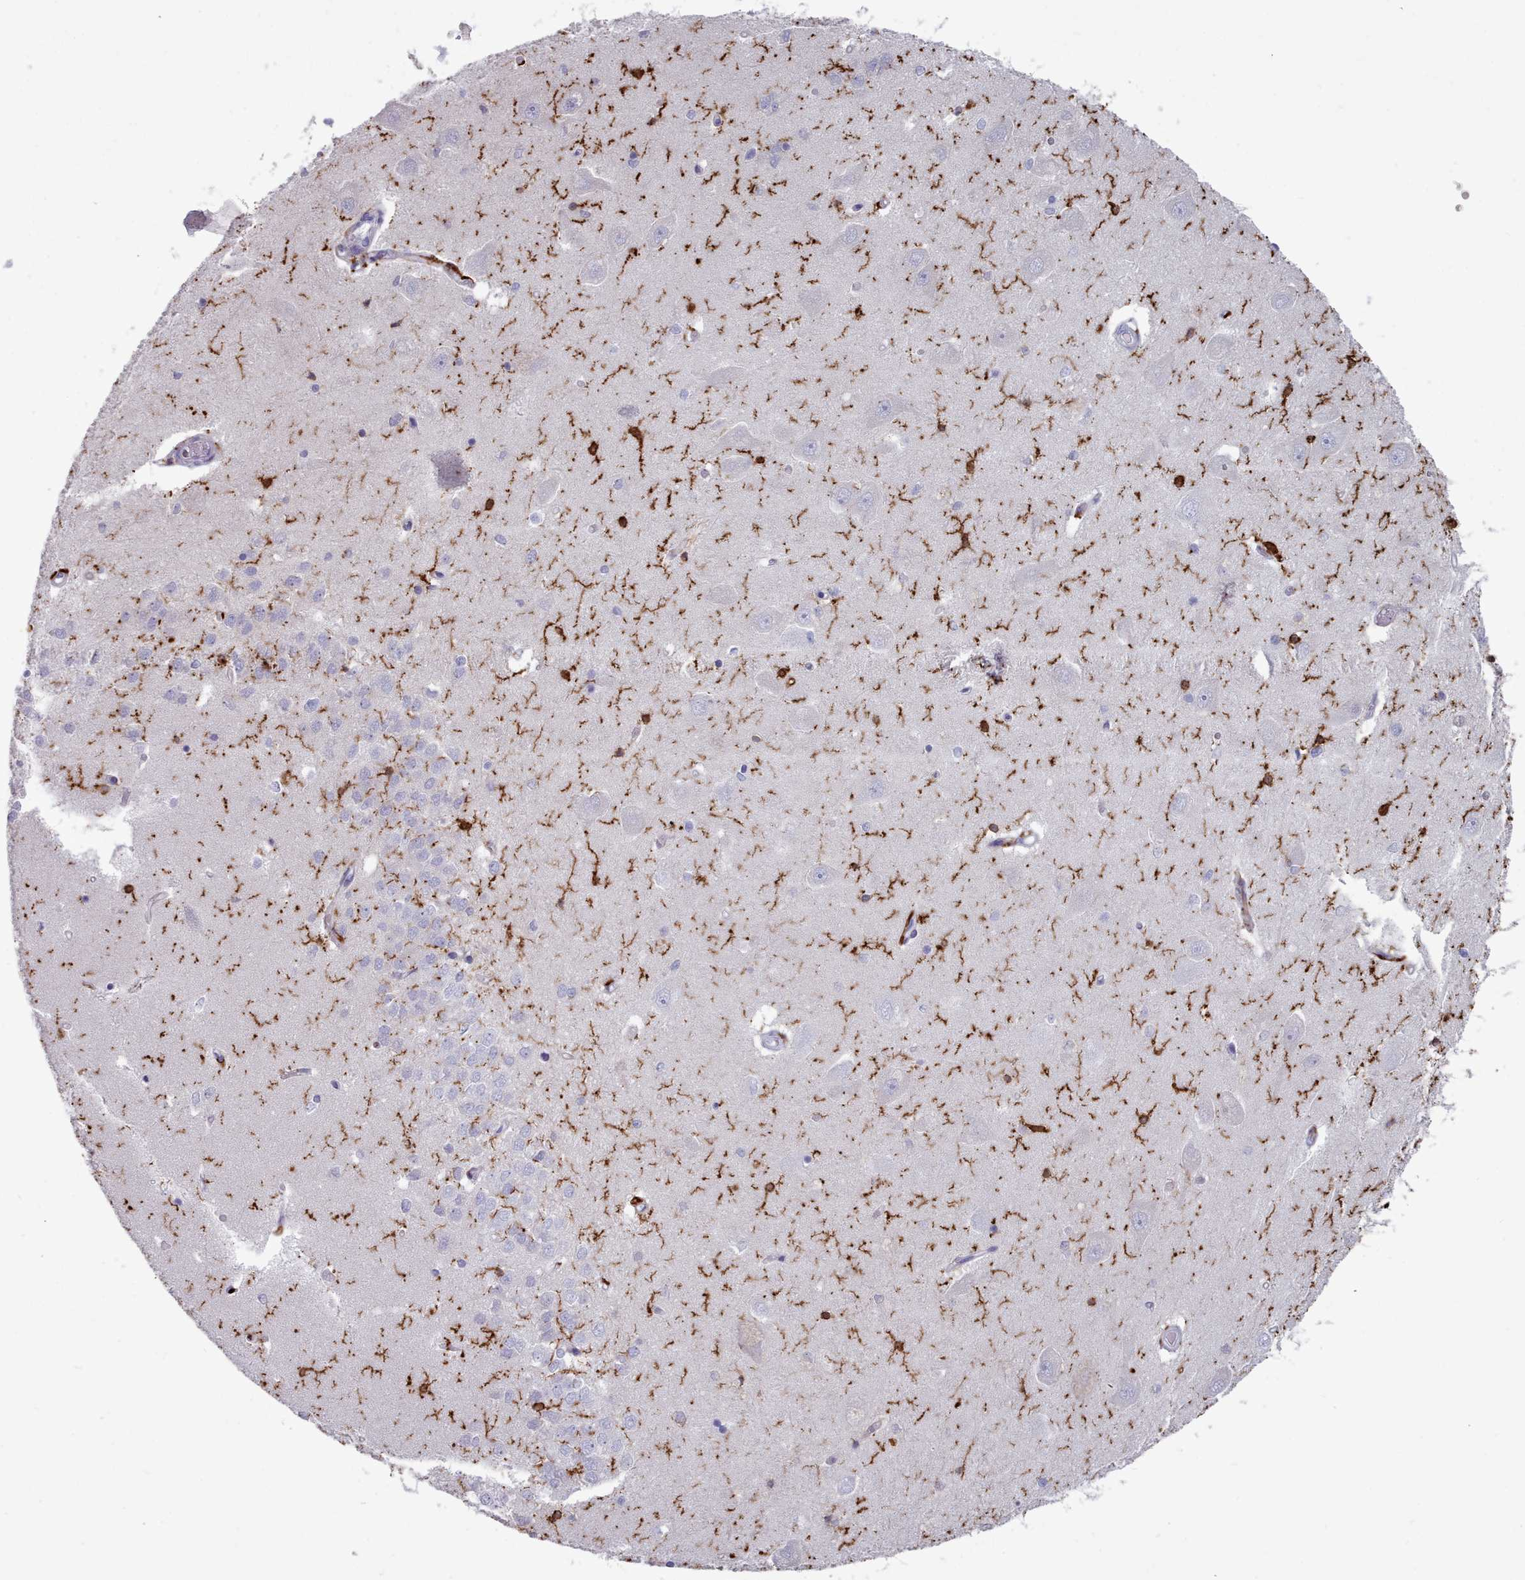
{"staining": {"intensity": "strong", "quantity": "<25%", "location": "cytoplasmic/membranous"}, "tissue": "hippocampus", "cell_type": "Glial cells", "image_type": "normal", "snomed": [{"axis": "morphology", "description": "Normal tissue, NOS"}, {"axis": "topography", "description": "Hippocampus"}], "caption": "Immunohistochemistry (IHC) of benign hippocampus exhibits medium levels of strong cytoplasmic/membranous staining in approximately <25% of glial cells.", "gene": "AIF1", "patient": {"sex": "male", "age": 45}}